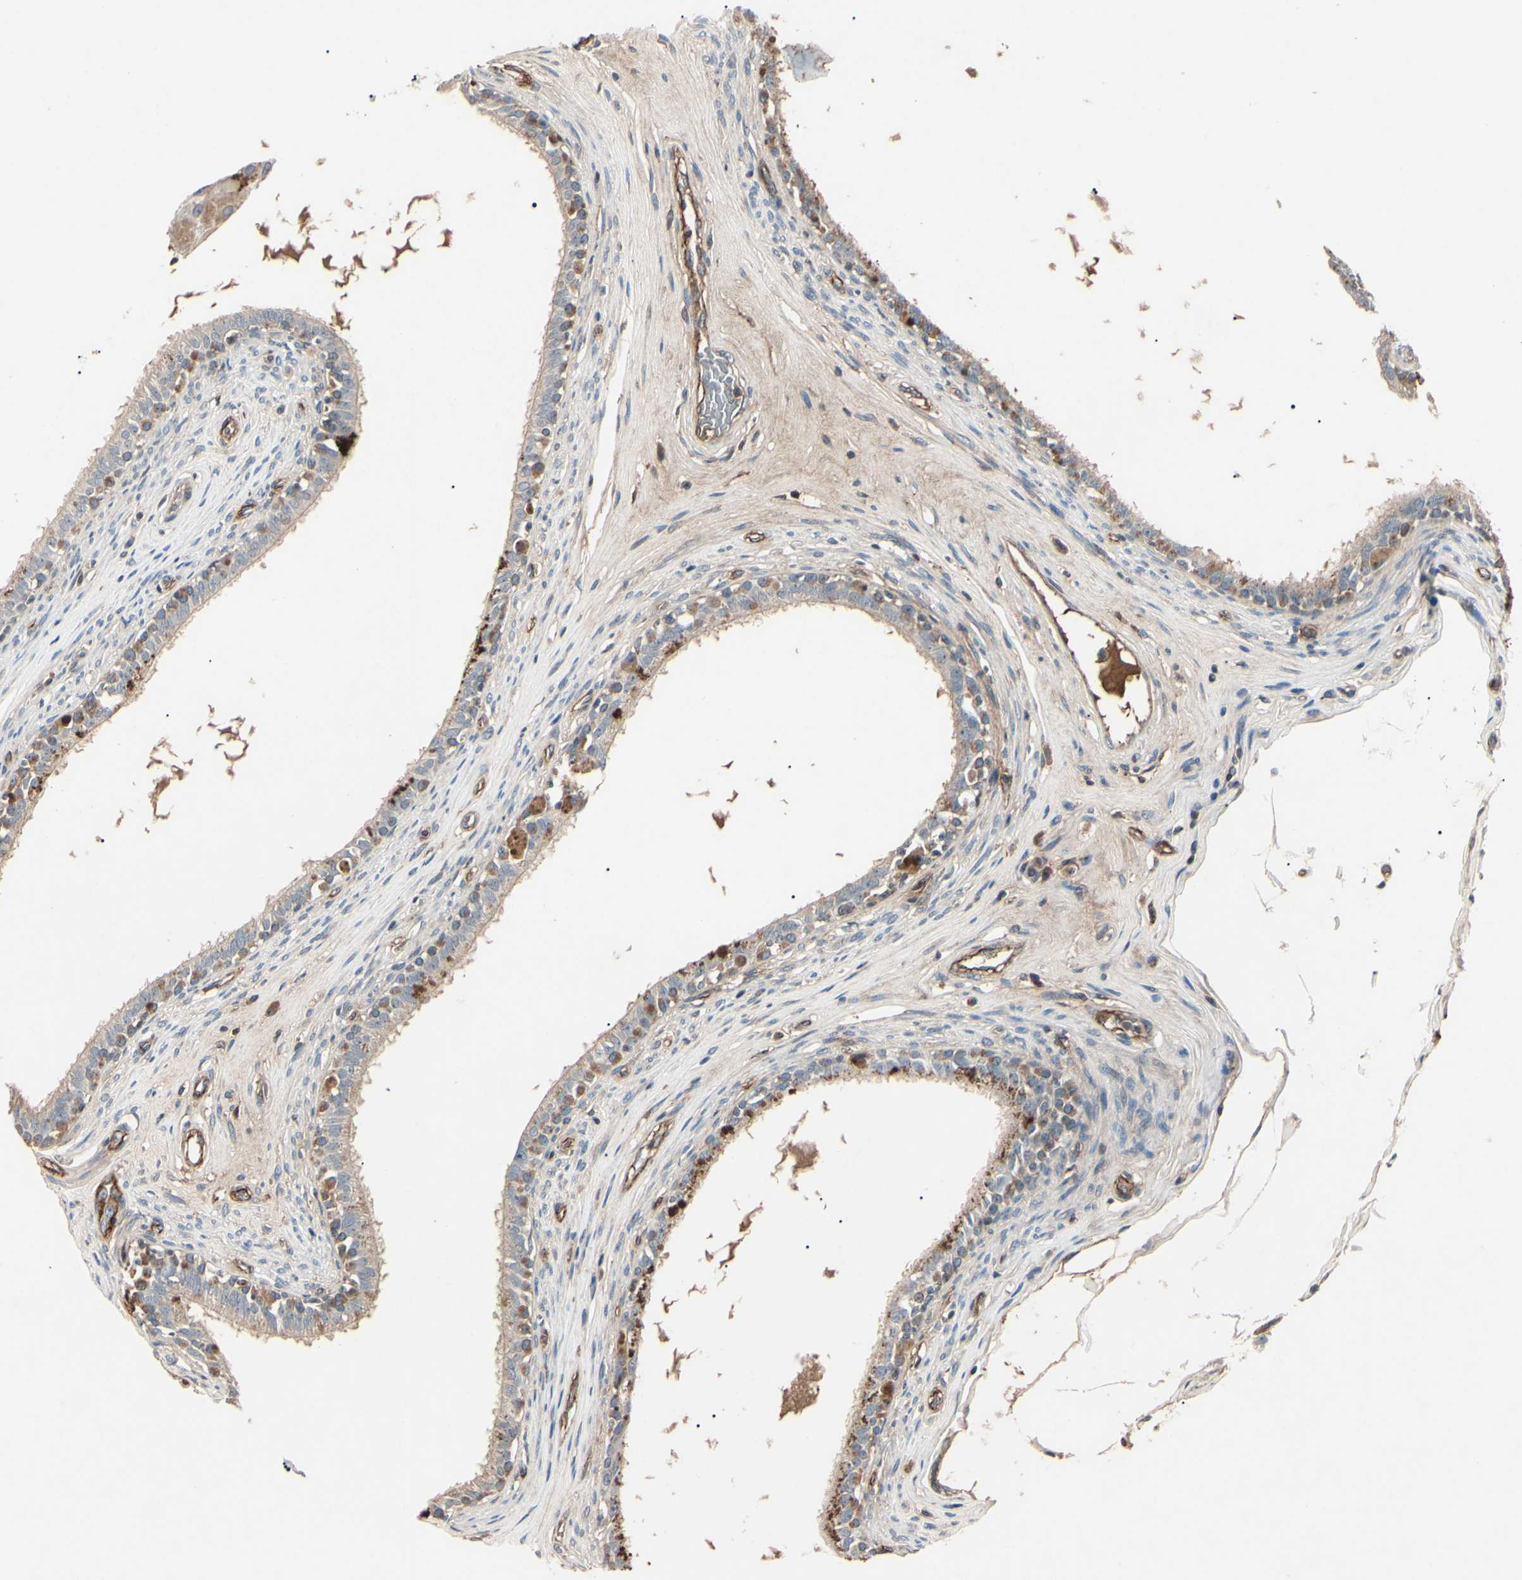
{"staining": {"intensity": "moderate", "quantity": ">75%", "location": "cytoplasmic/membranous"}, "tissue": "epididymis", "cell_type": "Glandular cells", "image_type": "normal", "snomed": [{"axis": "morphology", "description": "Normal tissue, NOS"}, {"axis": "morphology", "description": "Inflammation, NOS"}, {"axis": "topography", "description": "Epididymis"}], "caption": "Protein staining of unremarkable epididymis displays moderate cytoplasmic/membranous positivity in about >75% of glandular cells.", "gene": "AEBP1", "patient": {"sex": "male", "age": 84}}